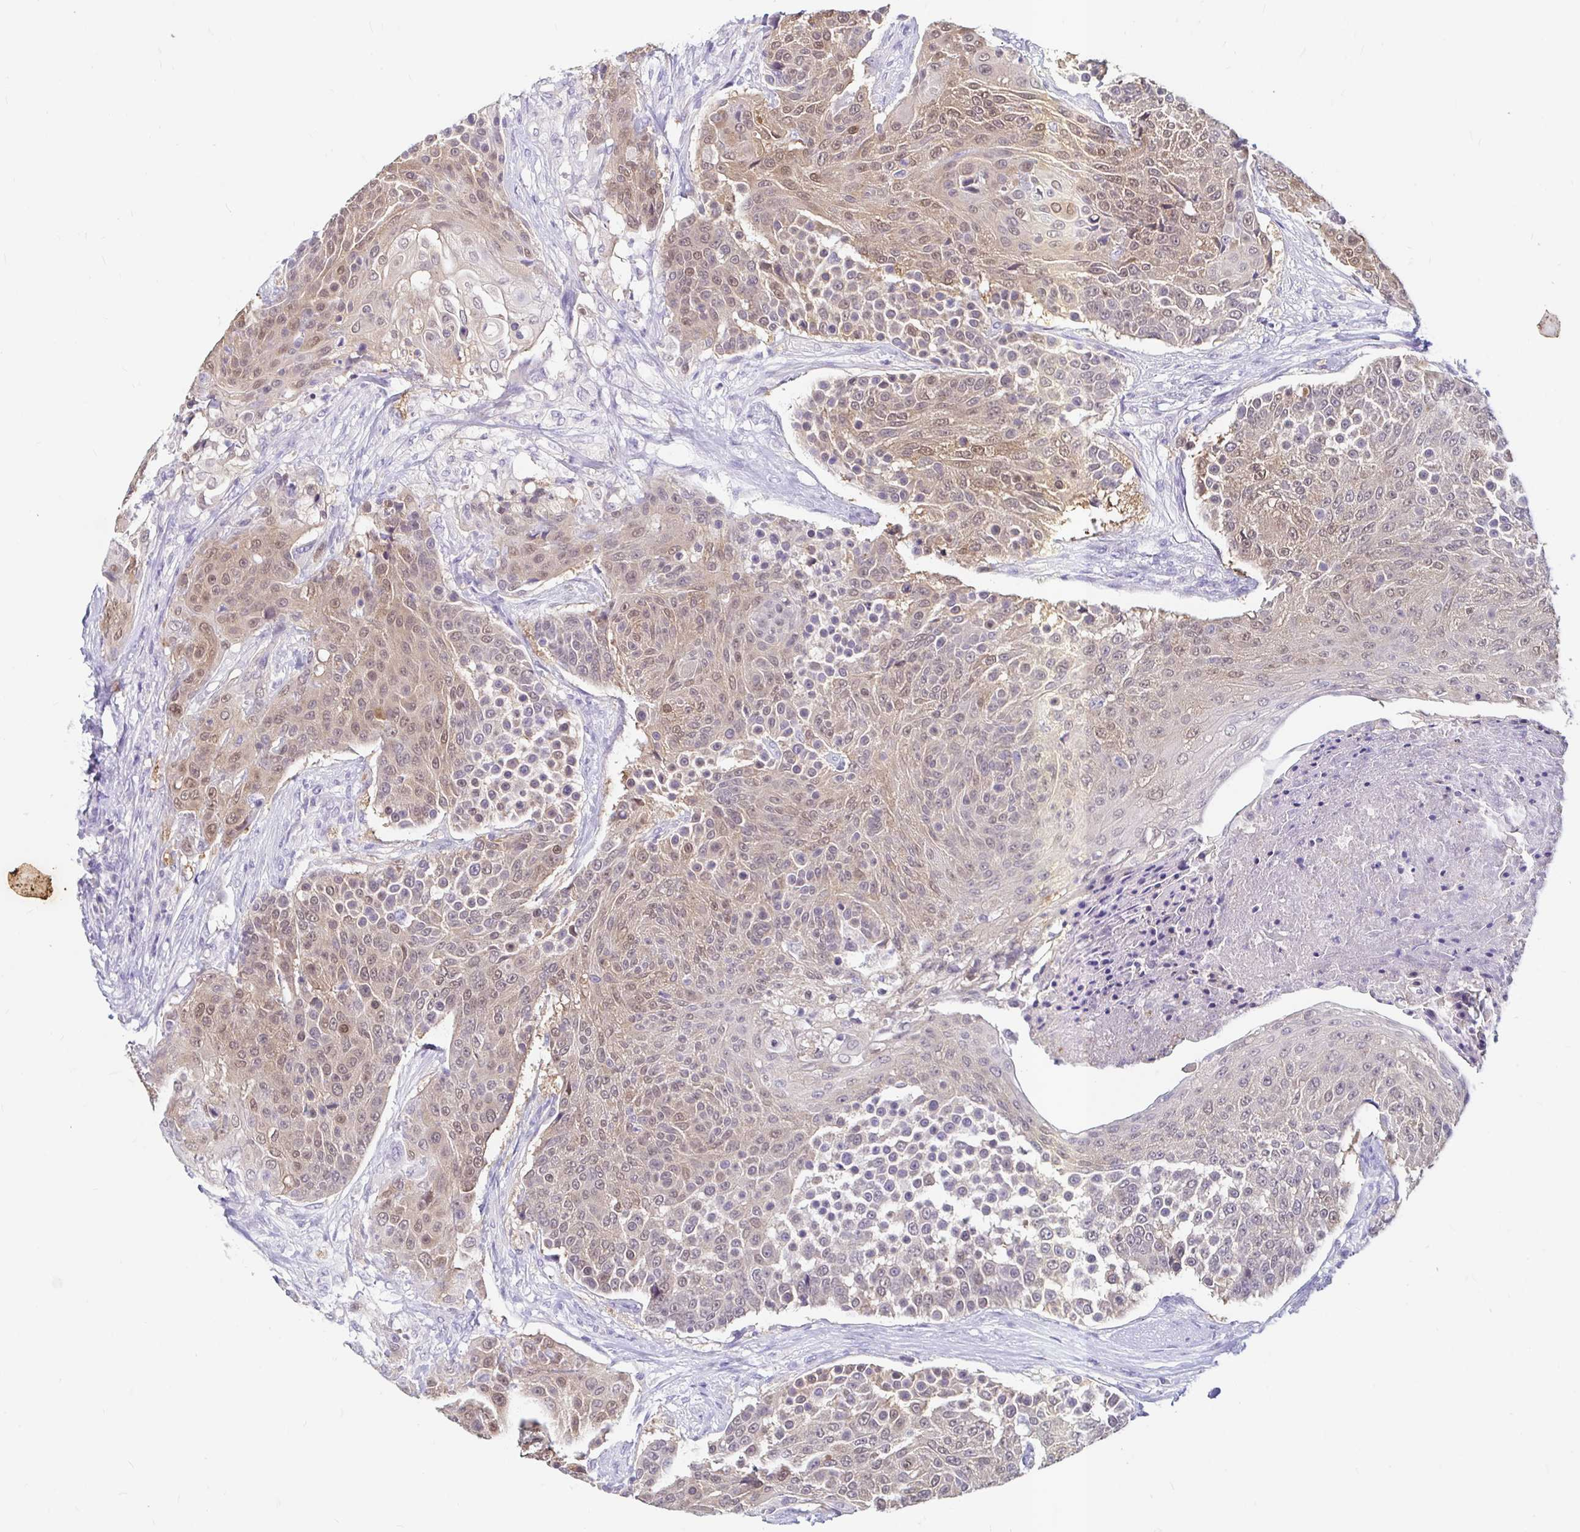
{"staining": {"intensity": "weak", "quantity": ">75%", "location": "cytoplasmic/membranous,nuclear"}, "tissue": "urothelial cancer", "cell_type": "Tumor cells", "image_type": "cancer", "snomed": [{"axis": "morphology", "description": "Urothelial carcinoma, High grade"}, {"axis": "topography", "description": "Urinary bladder"}], "caption": "Tumor cells demonstrate low levels of weak cytoplasmic/membranous and nuclear expression in about >75% of cells in urothelial cancer.", "gene": "ADH1A", "patient": {"sex": "female", "age": 63}}